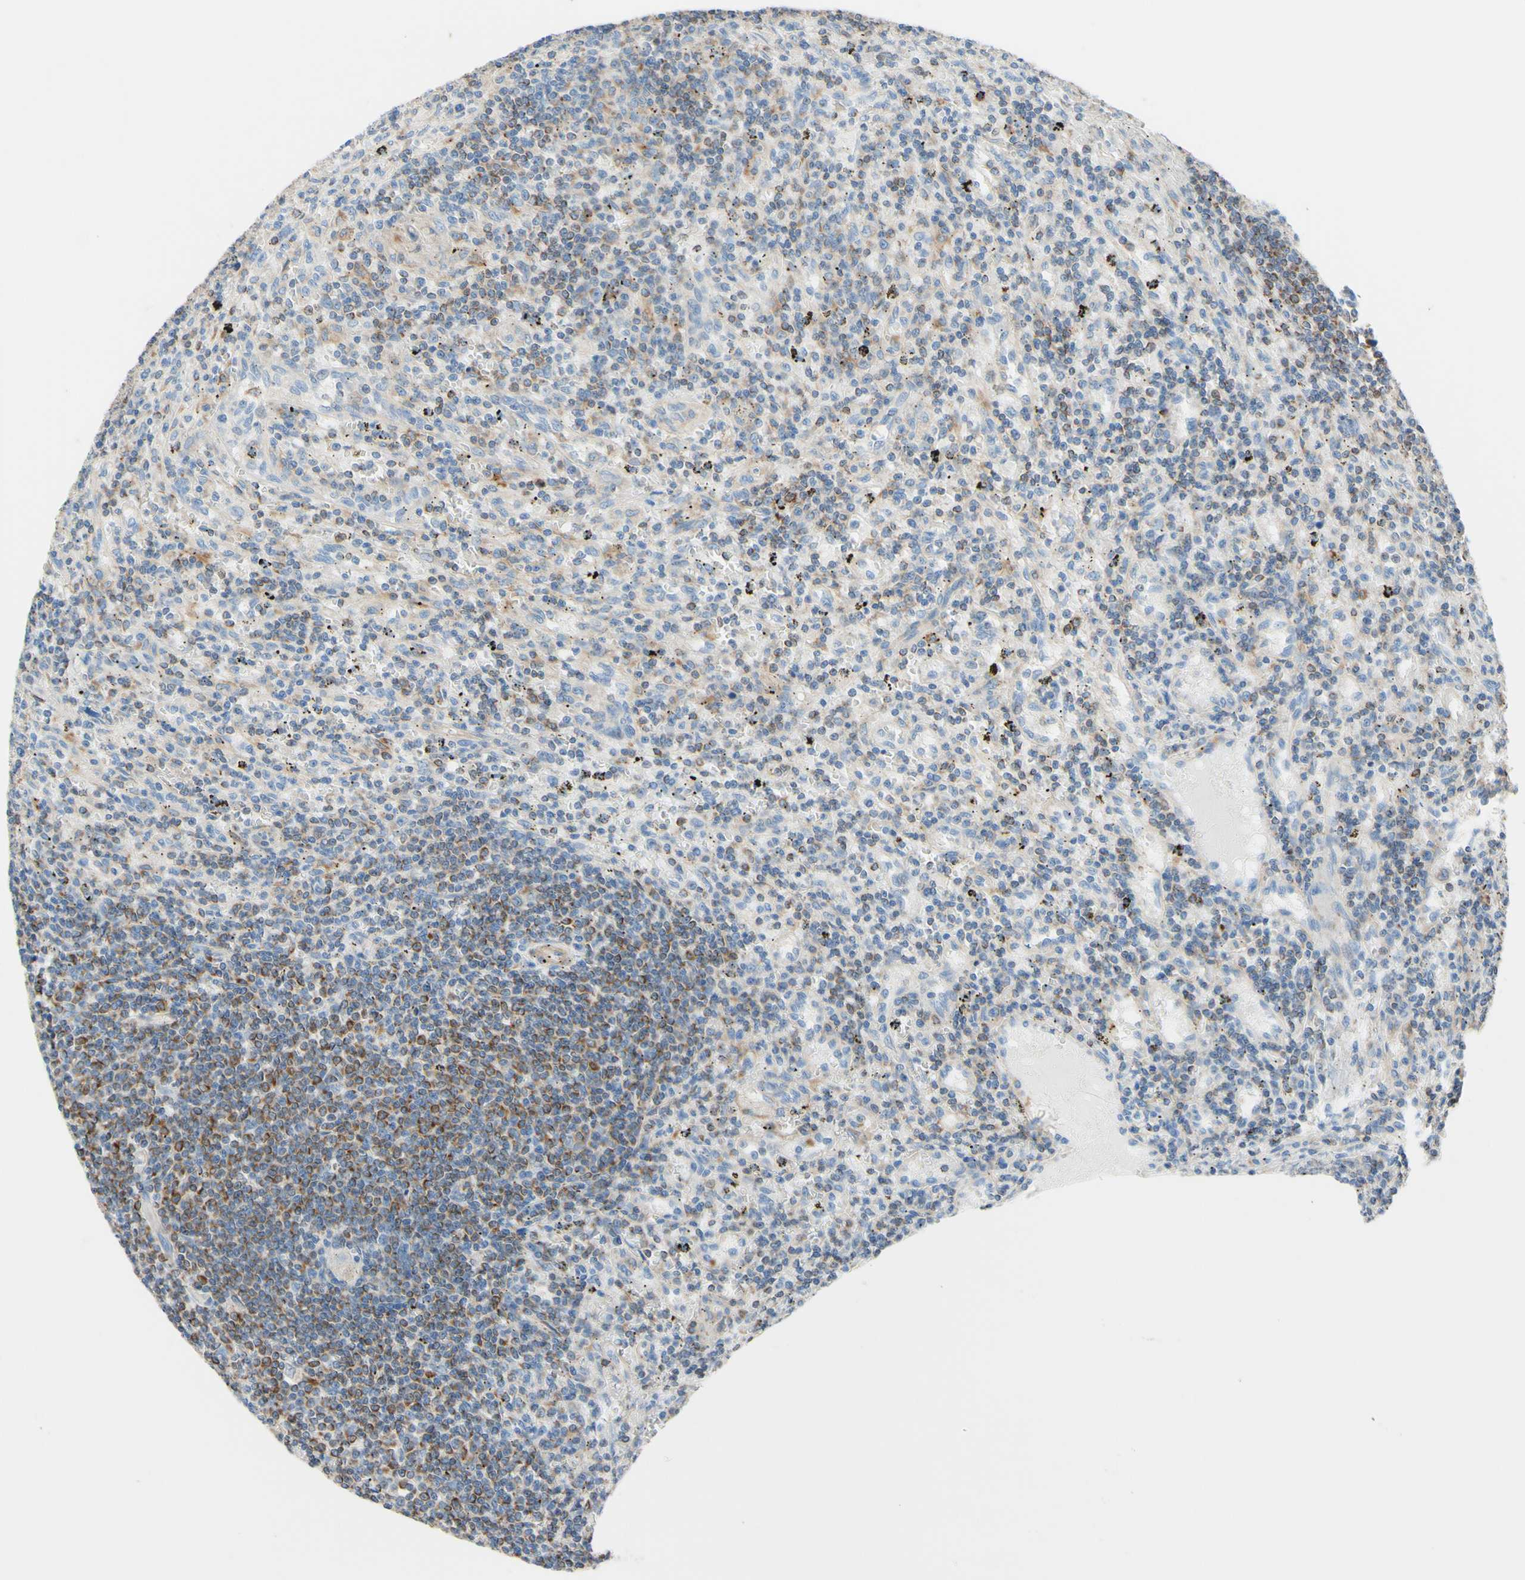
{"staining": {"intensity": "weak", "quantity": "<25%", "location": "cytoplasmic/membranous"}, "tissue": "lymphoma", "cell_type": "Tumor cells", "image_type": "cancer", "snomed": [{"axis": "morphology", "description": "Malignant lymphoma, non-Hodgkin's type, Low grade"}, {"axis": "topography", "description": "Spleen"}], "caption": "IHC histopathology image of neoplastic tissue: malignant lymphoma, non-Hodgkin's type (low-grade) stained with DAB reveals no significant protein positivity in tumor cells. (DAB immunohistochemistry with hematoxylin counter stain).", "gene": "RETREG2", "patient": {"sex": "male", "age": 76}}